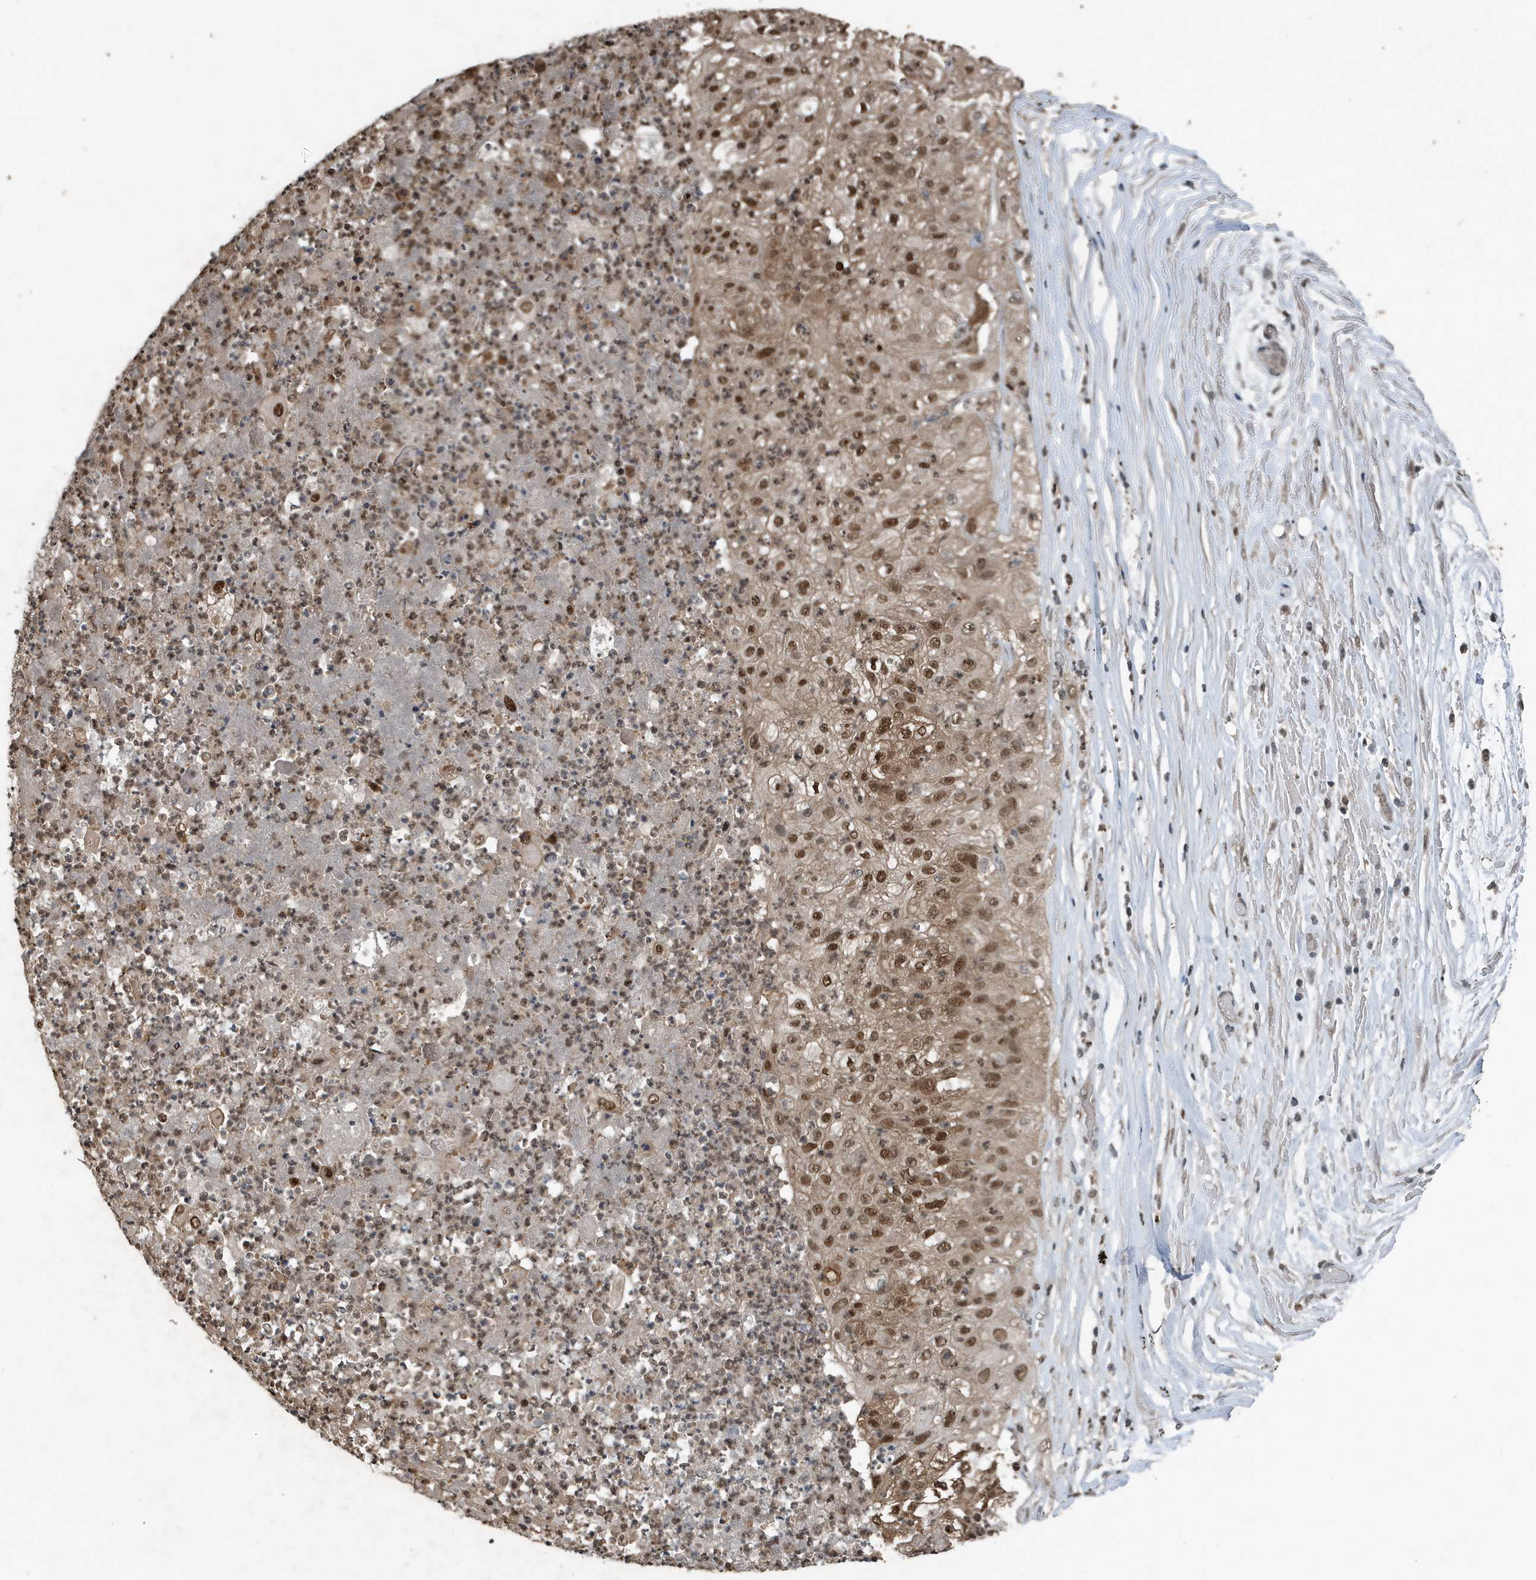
{"staining": {"intensity": "moderate", "quantity": ">75%", "location": "nuclear"}, "tissue": "lung cancer", "cell_type": "Tumor cells", "image_type": "cancer", "snomed": [{"axis": "morphology", "description": "Inflammation, NOS"}, {"axis": "morphology", "description": "Squamous cell carcinoma, NOS"}, {"axis": "topography", "description": "Lymph node"}, {"axis": "topography", "description": "Soft tissue"}, {"axis": "topography", "description": "Lung"}], "caption": "Tumor cells show medium levels of moderate nuclear positivity in approximately >75% of cells in lung cancer (squamous cell carcinoma). (Brightfield microscopy of DAB IHC at high magnification).", "gene": "HSPA1A", "patient": {"sex": "male", "age": 66}}